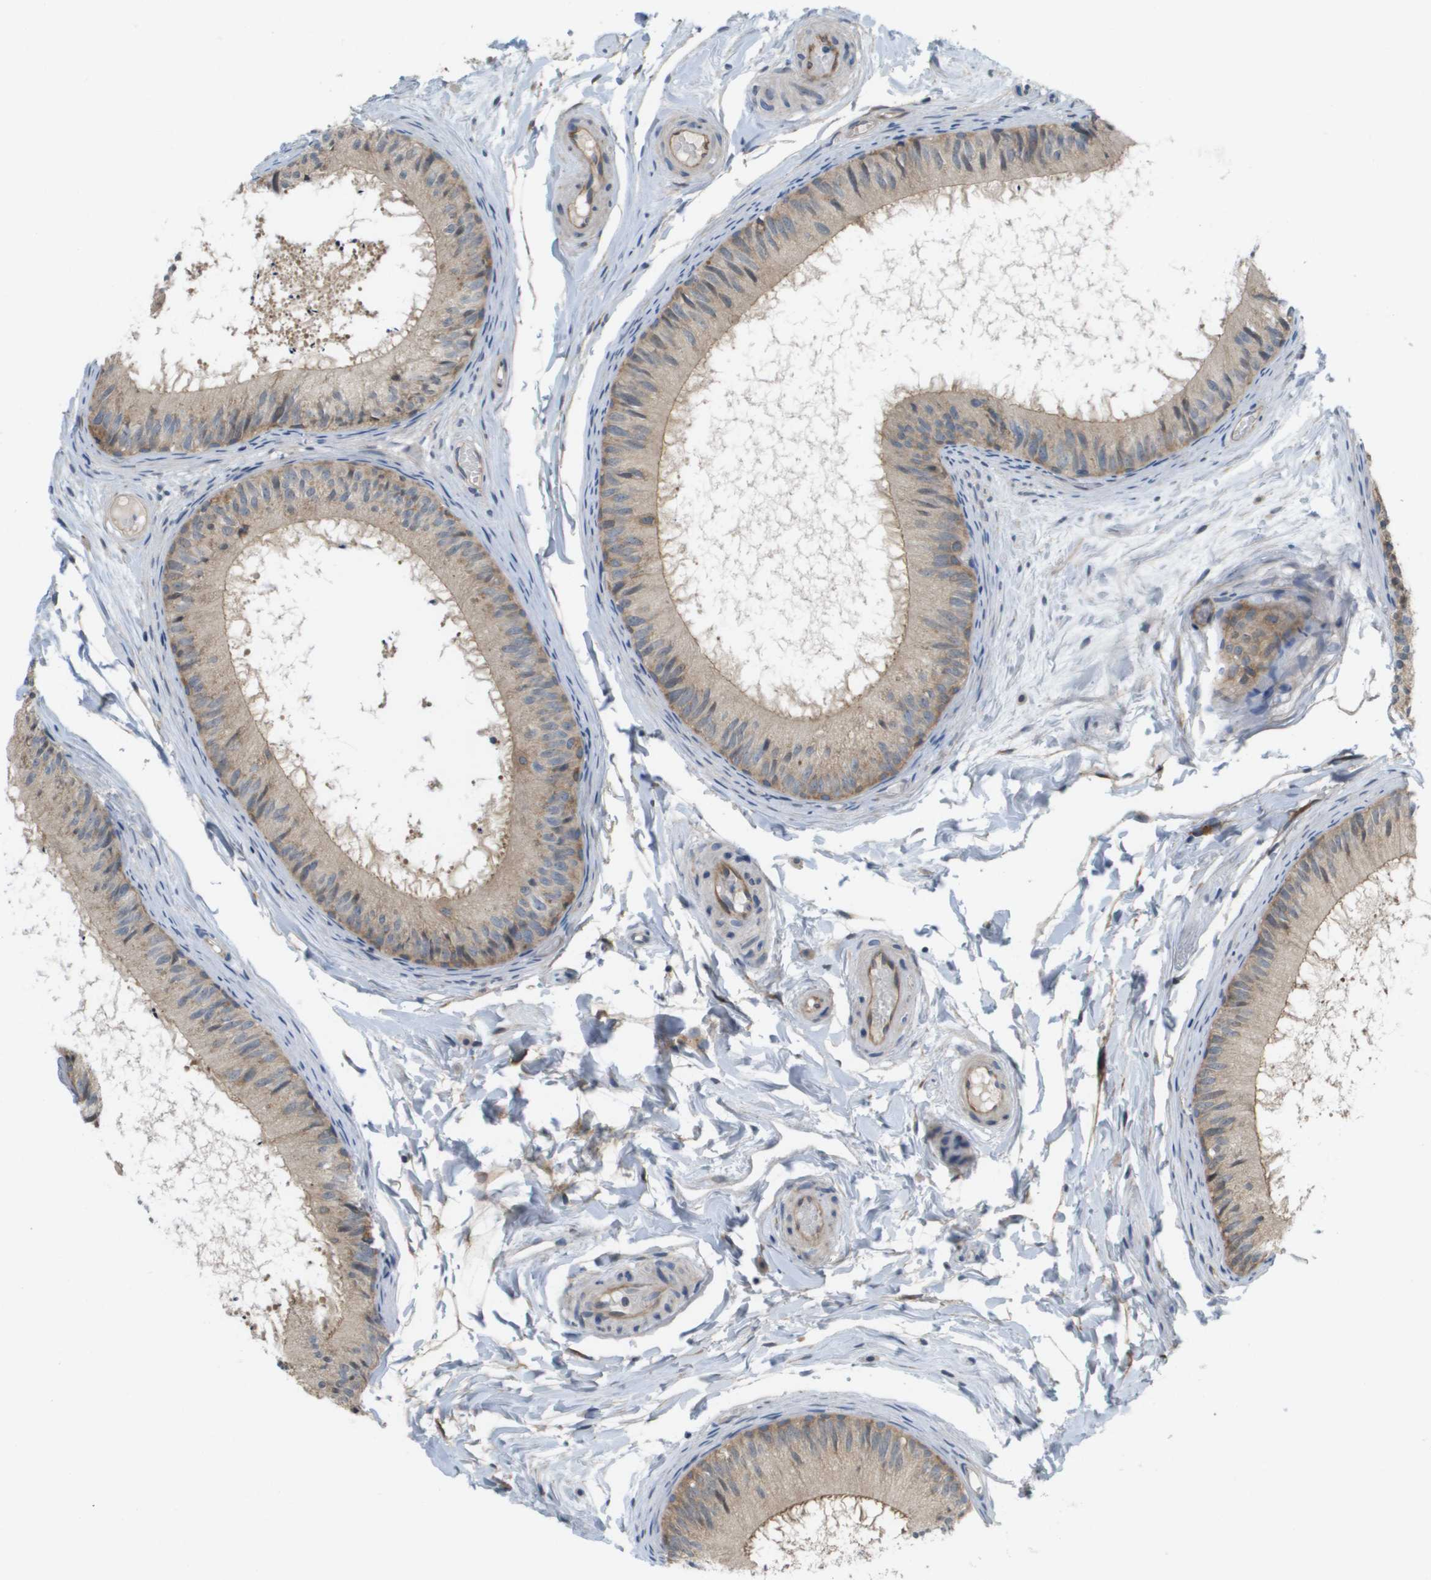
{"staining": {"intensity": "moderate", "quantity": ">75%", "location": "cytoplasmic/membranous"}, "tissue": "epididymis", "cell_type": "Glandular cells", "image_type": "normal", "snomed": [{"axis": "morphology", "description": "Normal tissue, NOS"}, {"axis": "topography", "description": "Epididymis"}], "caption": "Moderate cytoplasmic/membranous staining for a protein is identified in about >75% of glandular cells of benign epididymis using immunohistochemistry (IHC).", "gene": "MARCHF8", "patient": {"sex": "male", "age": 46}}